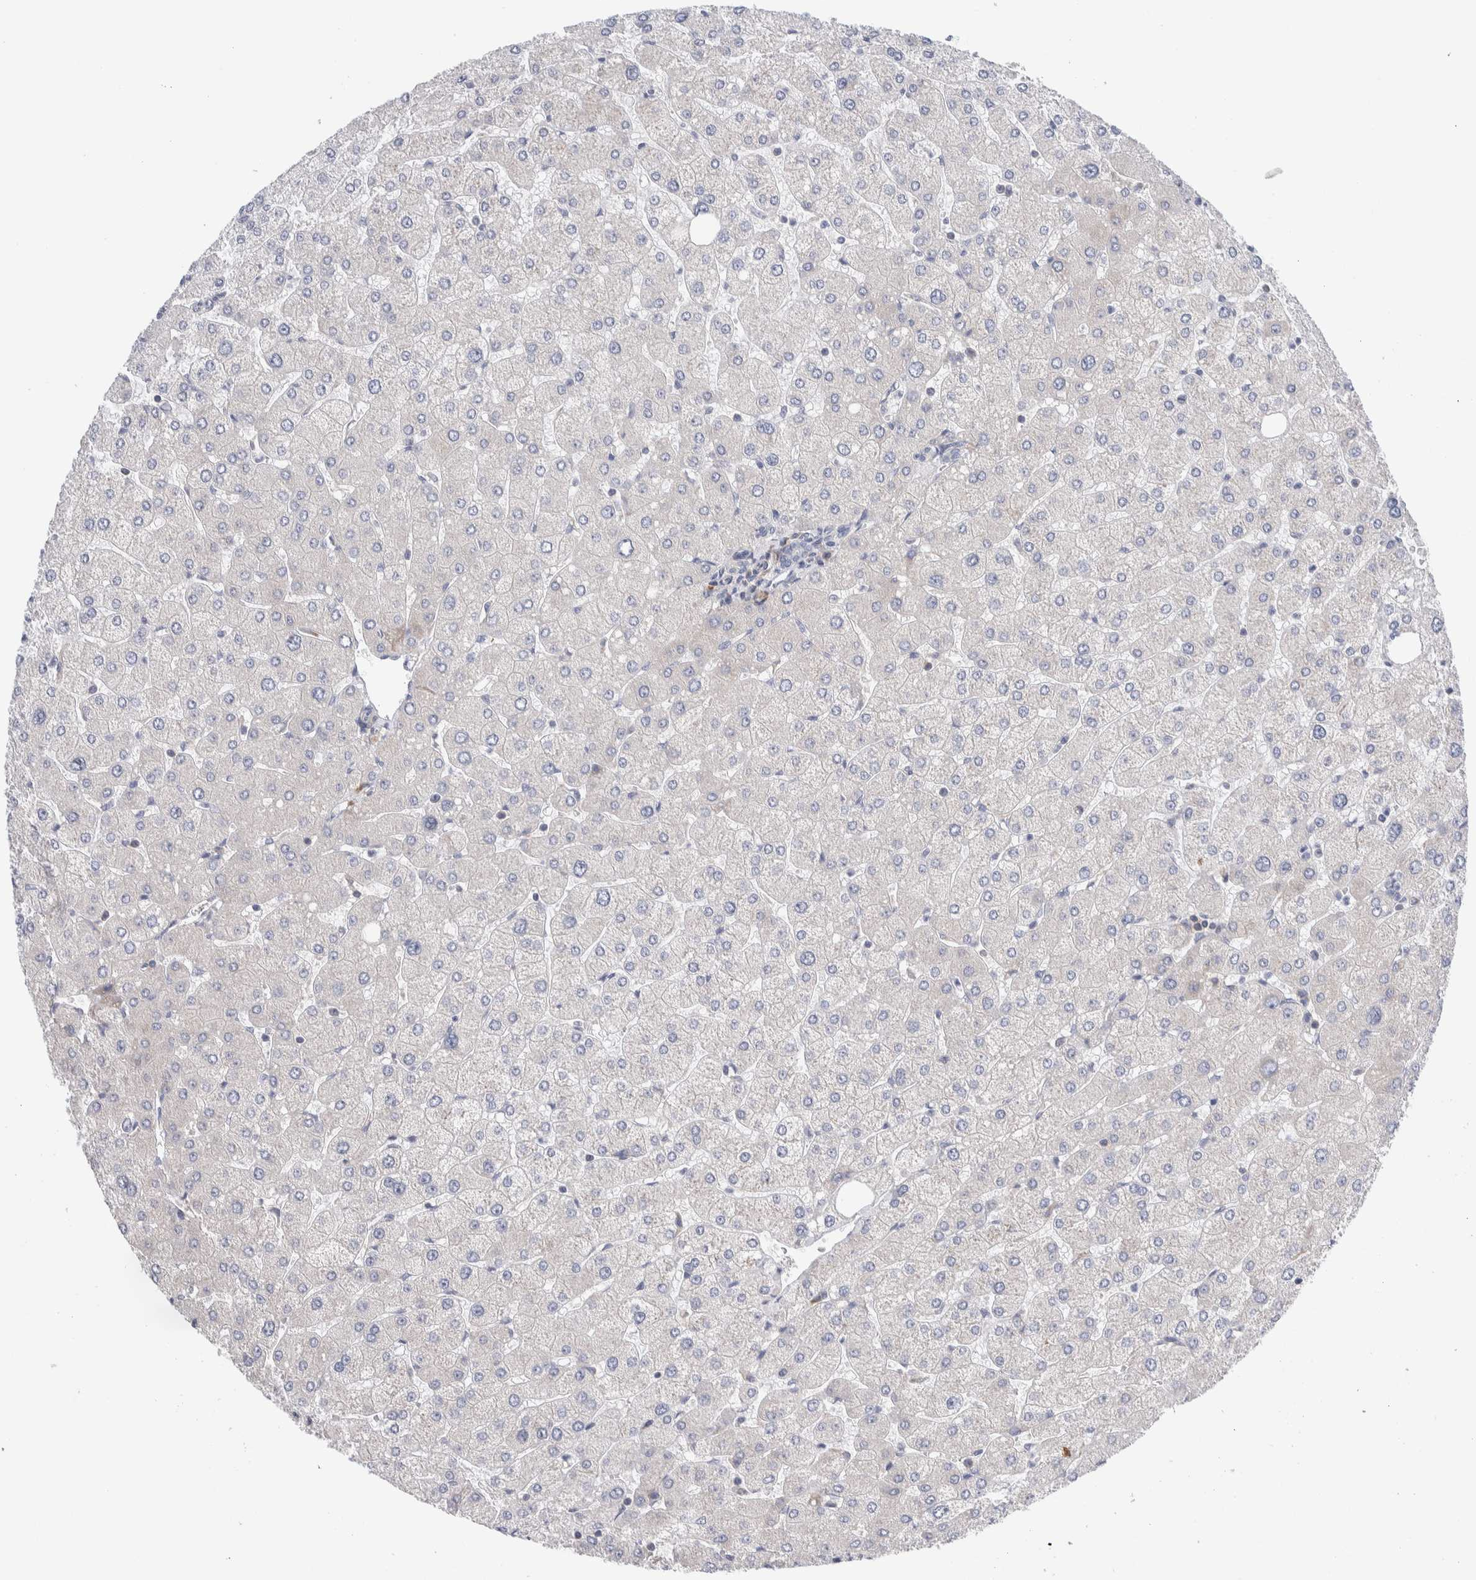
{"staining": {"intensity": "negative", "quantity": "none", "location": "none"}, "tissue": "liver", "cell_type": "Cholangiocytes", "image_type": "normal", "snomed": [{"axis": "morphology", "description": "Normal tissue, NOS"}, {"axis": "topography", "description": "Liver"}], "caption": "Cholangiocytes show no significant staining in unremarkable liver. The staining is performed using DAB brown chromogen with nuclei counter-stained in using hematoxylin.", "gene": "RACK1", "patient": {"sex": "male", "age": 55}}